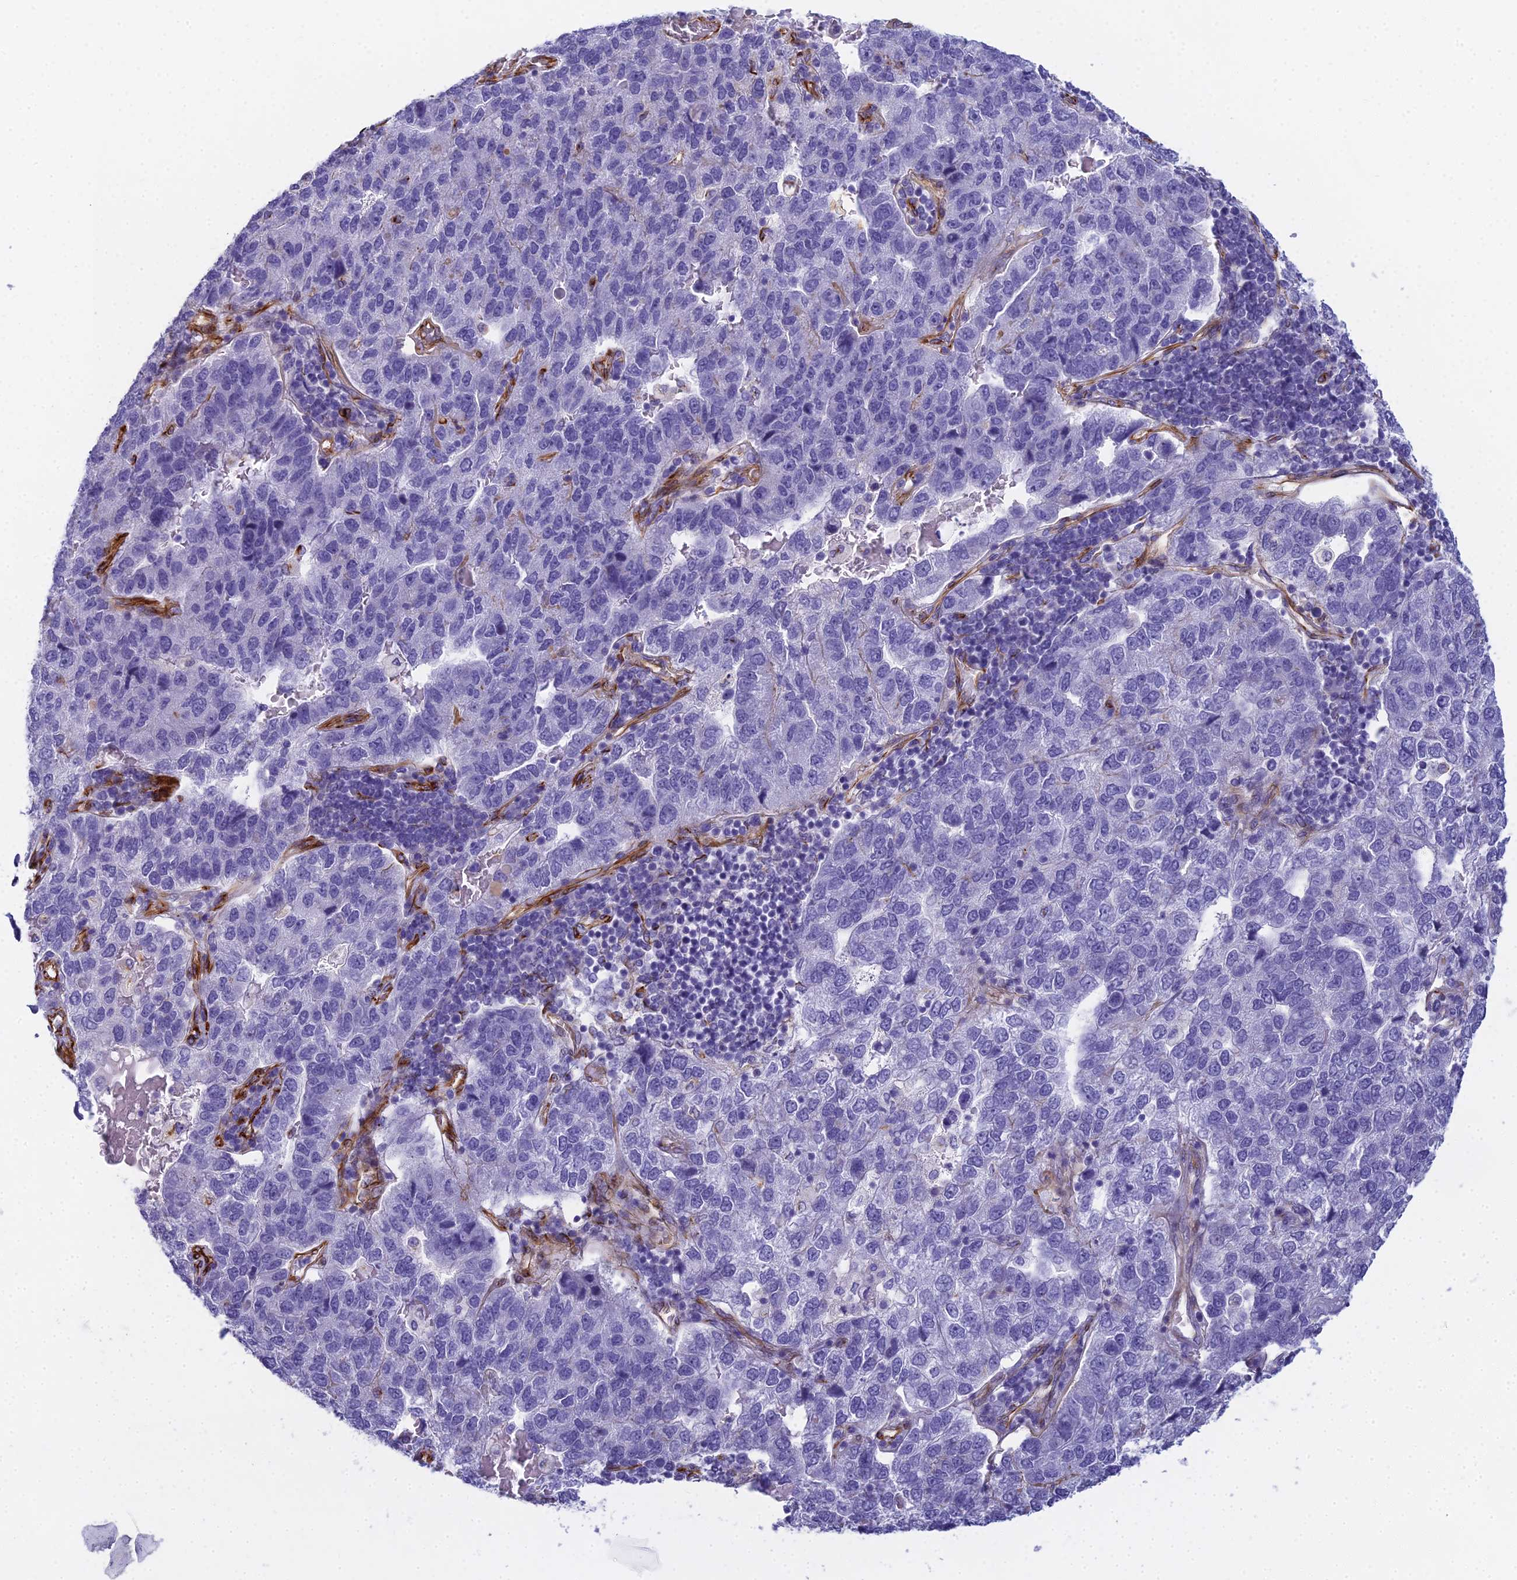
{"staining": {"intensity": "negative", "quantity": "none", "location": "none"}, "tissue": "pancreatic cancer", "cell_type": "Tumor cells", "image_type": "cancer", "snomed": [{"axis": "morphology", "description": "Adenocarcinoma, NOS"}, {"axis": "topography", "description": "Pancreas"}], "caption": "The immunohistochemistry (IHC) photomicrograph has no significant expression in tumor cells of pancreatic adenocarcinoma tissue. (Brightfield microscopy of DAB (3,3'-diaminobenzidine) immunohistochemistry (IHC) at high magnification).", "gene": "EVI2A", "patient": {"sex": "female", "age": 61}}